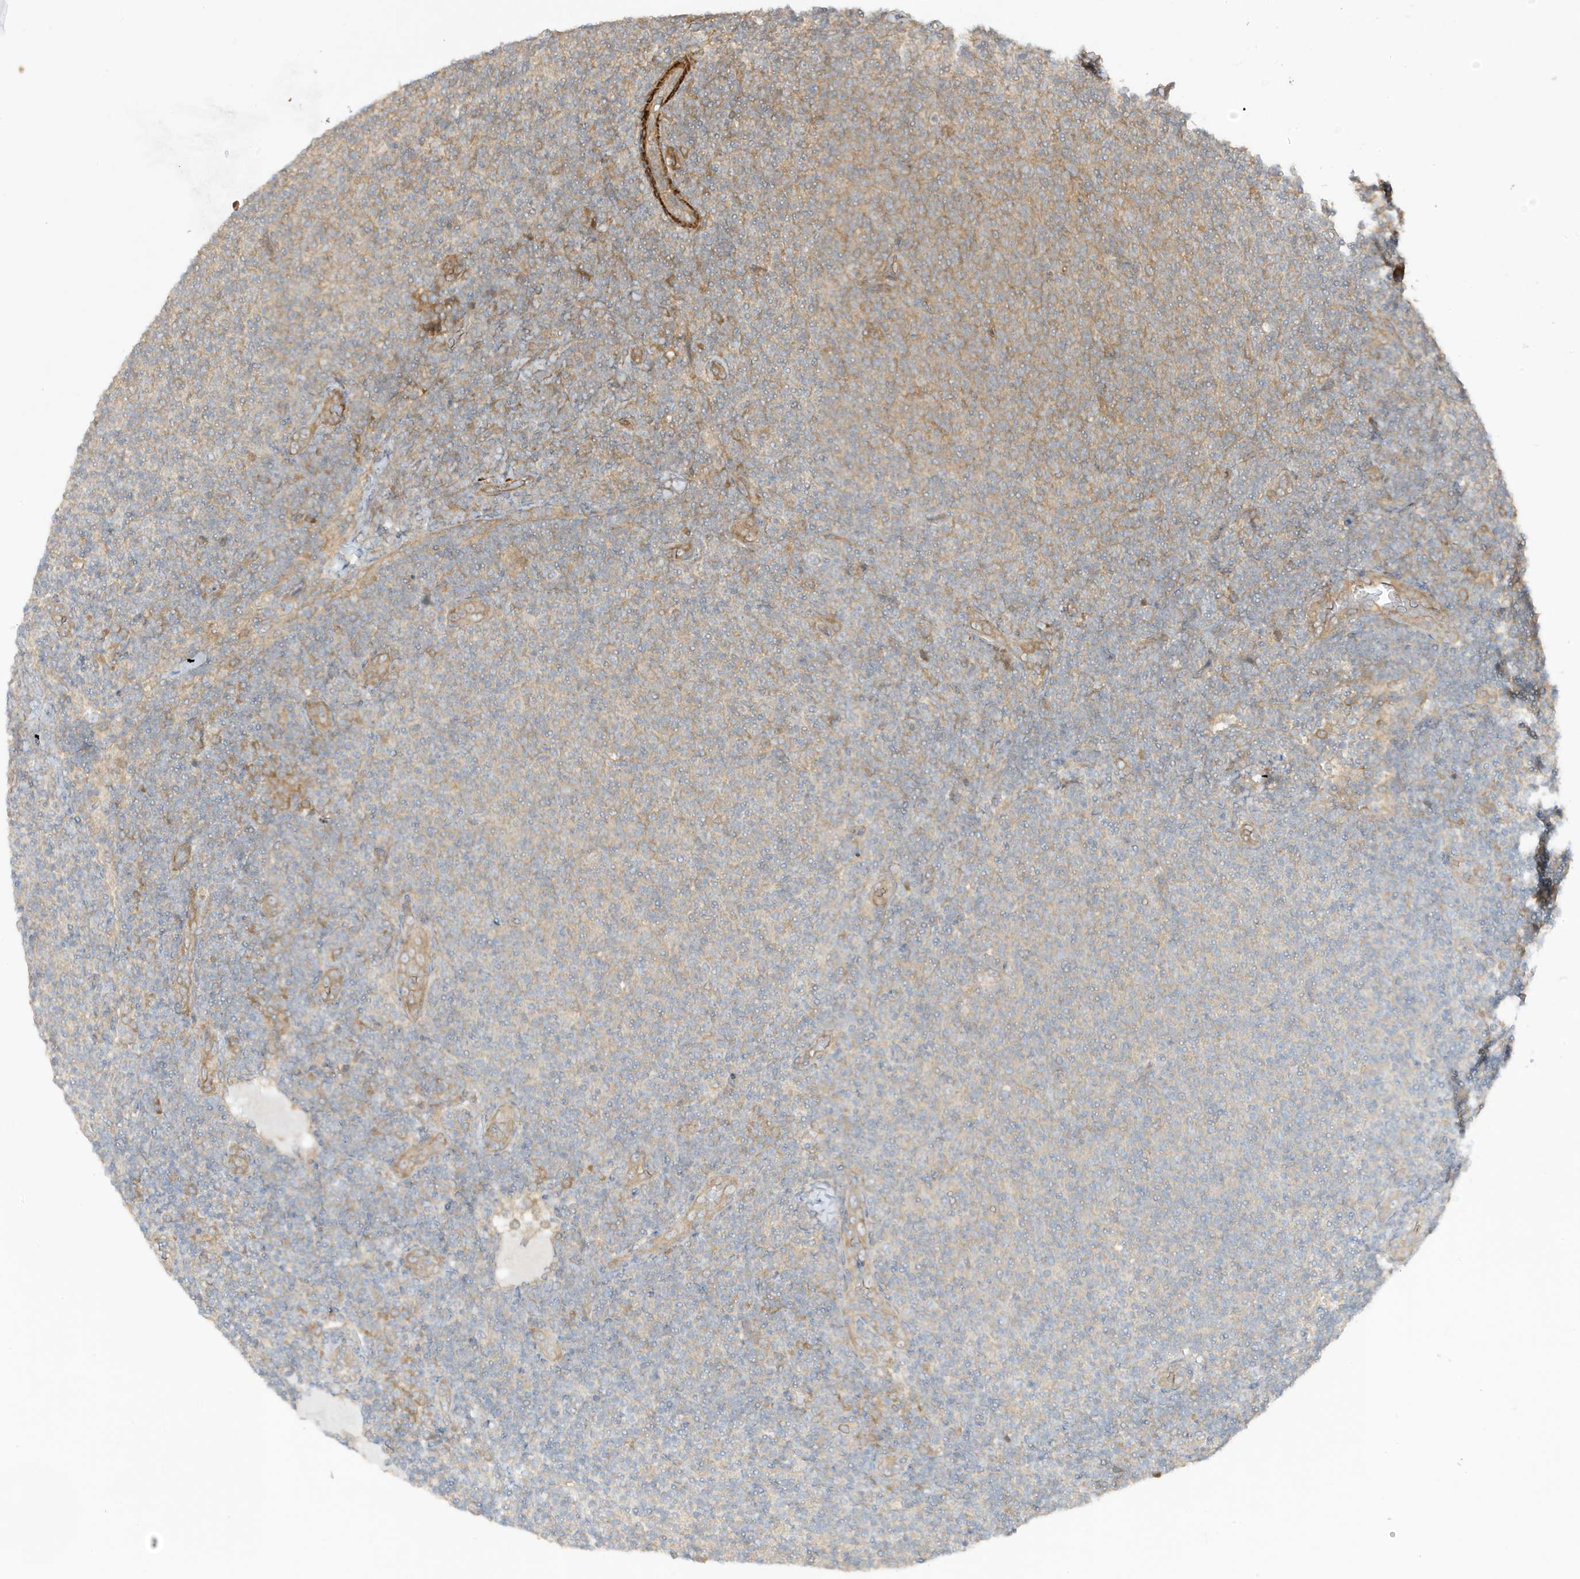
{"staining": {"intensity": "weak", "quantity": "25%-75%", "location": "cytoplasmic/membranous"}, "tissue": "lymphoma", "cell_type": "Tumor cells", "image_type": "cancer", "snomed": [{"axis": "morphology", "description": "Malignant lymphoma, non-Hodgkin's type, Low grade"}, {"axis": "topography", "description": "Lymph node"}], "caption": "Weak cytoplasmic/membranous positivity for a protein is present in approximately 25%-75% of tumor cells of lymphoma using immunohistochemistry (IHC).", "gene": "CDC42EP3", "patient": {"sex": "male", "age": 66}}